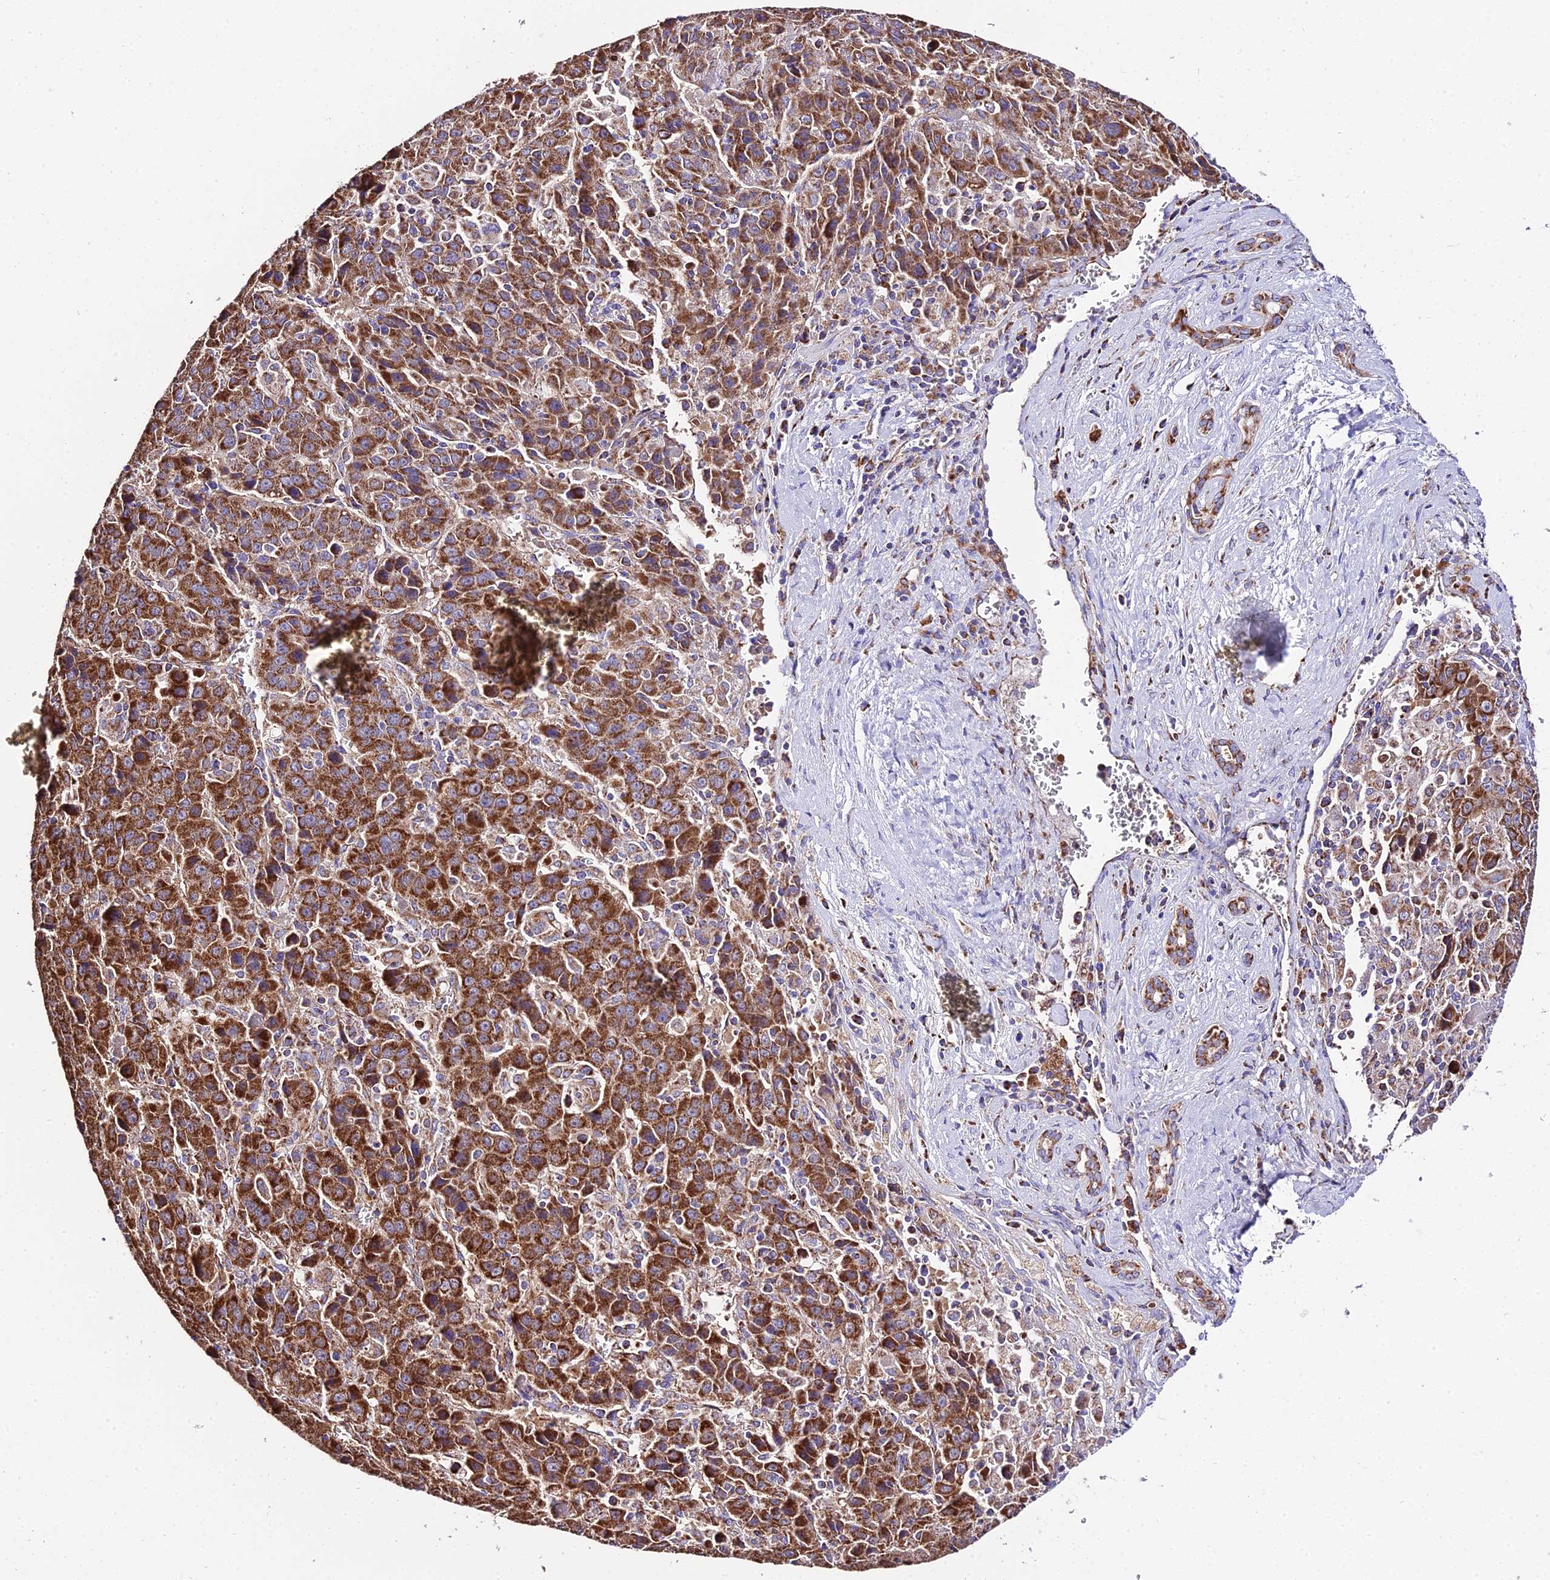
{"staining": {"intensity": "strong", "quantity": ">75%", "location": "cytoplasmic/membranous"}, "tissue": "liver cancer", "cell_type": "Tumor cells", "image_type": "cancer", "snomed": [{"axis": "morphology", "description": "Carcinoma, Hepatocellular, NOS"}, {"axis": "topography", "description": "Liver"}], "caption": "A histopathology image of human liver hepatocellular carcinoma stained for a protein demonstrates strong cytoplasmic/membranous brown staining in tumor cells.", "gene": "OCIAD1", "patient": {"sex": "female", "age": 53}}